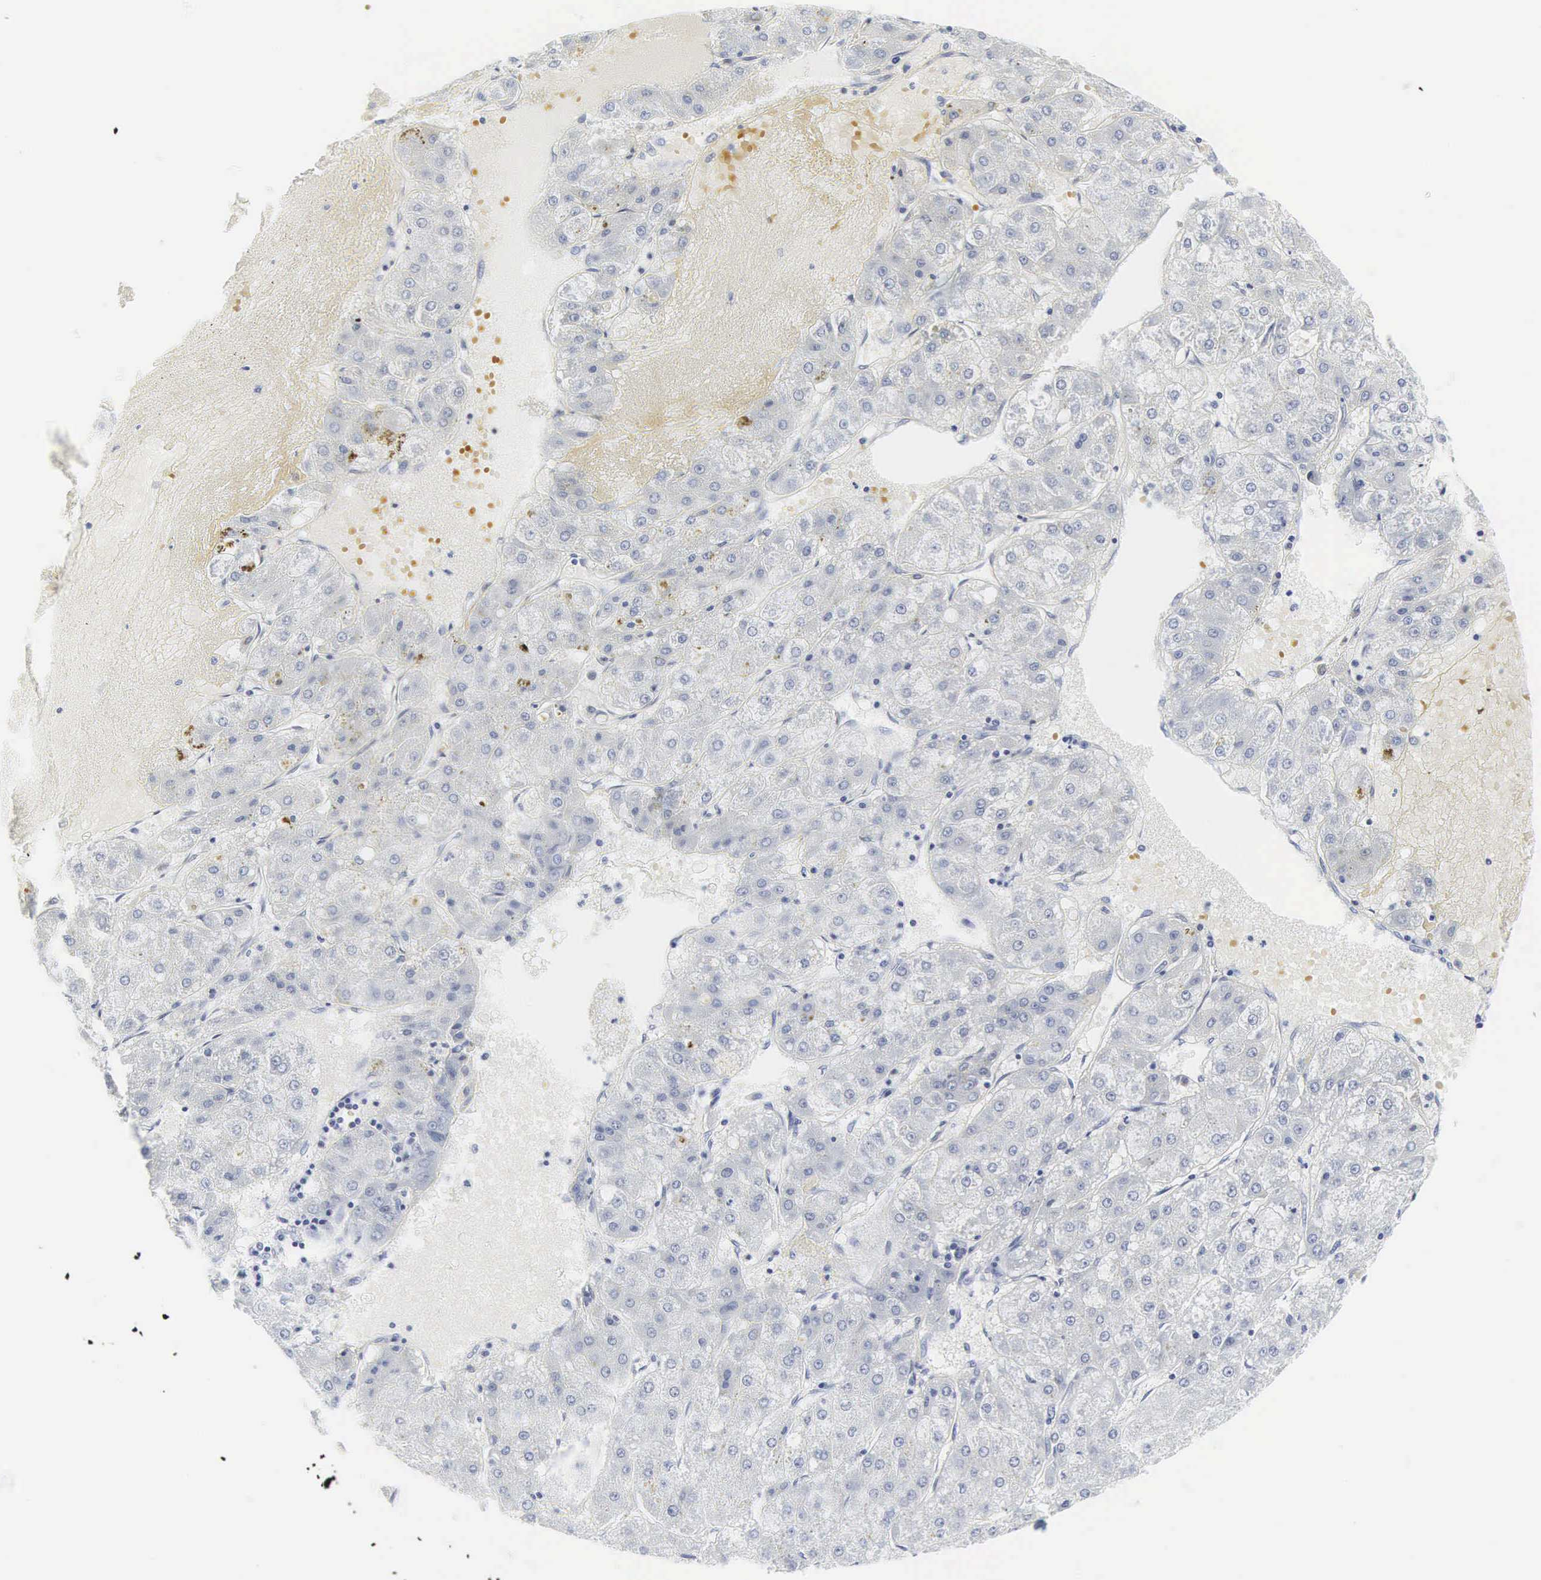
{"staining": {"intensity": "negative", "quantity": "none", "location": "none"}, "tissue": "liver cancer", "cell_type": "Tumor cells", "image_type": "cancer", "snomed": [{"axis": "morphology", "description": "Carcinoma, Hepatocellular, NOS"}, {"axis": "topography", "description": "Liver"}], "caption": "Tumor cells are negative for brown protein staining in liver hepatocellular carcinoma.", "gene": "INS", "patient": {"sex": "female", "age": 52}}